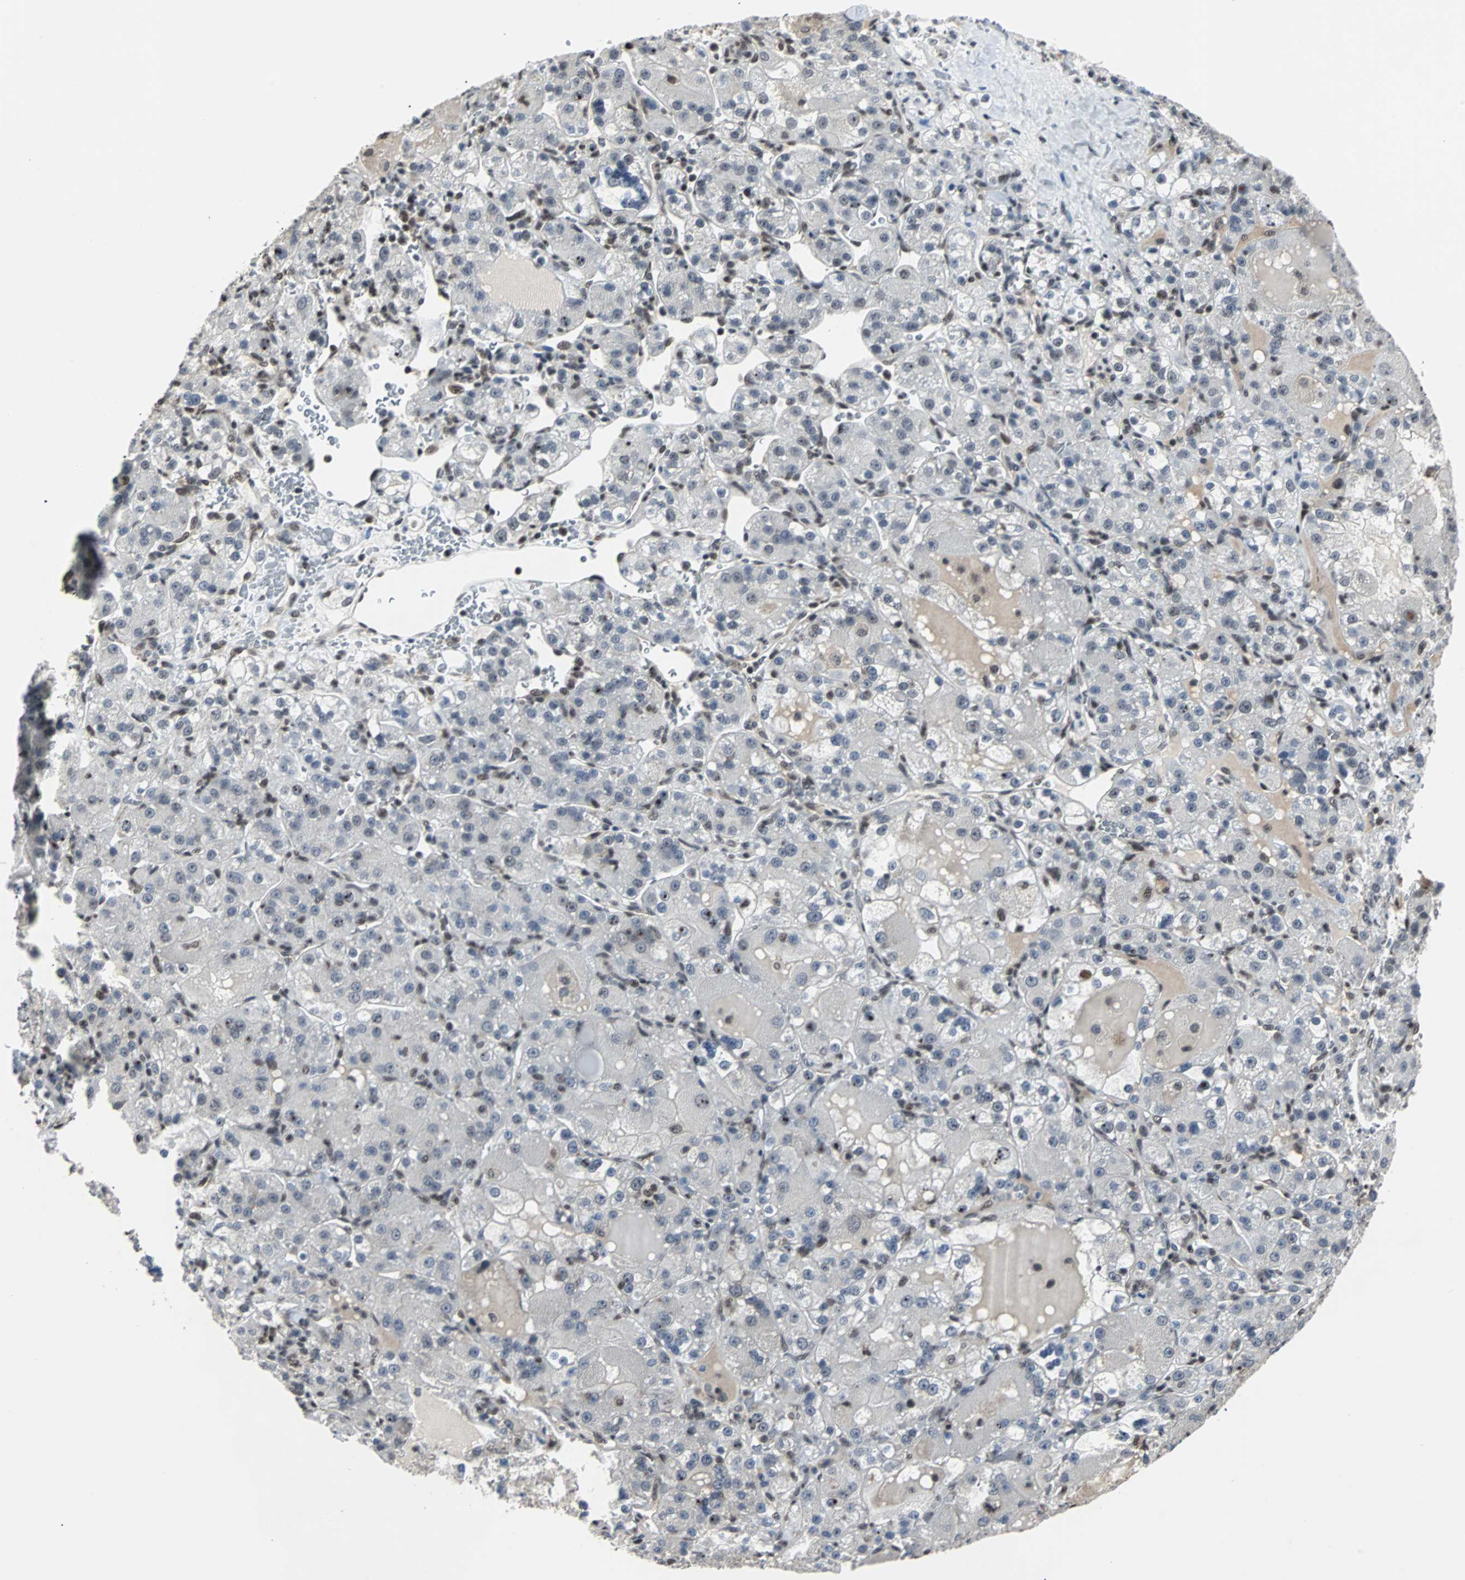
{"staining": {"intensity": "negative", "quantity": "none", "location": "none"}, "tissue": "renal cancer", "cell_type": "Tumor cells", "image_type": "cancer", "snomed": [{"axis": "morphology", "description": "Normal tissue, NOS"}, {"axis": "morphology", "description": "Adenocarcinoma, NOS"}, {"axis": "topography", "description": "Kidney"}], "caption": "Immunohistochemistry (IHC) image of renal adenocarcinoma stained for a protein (brown), which exhibits no positivity in tumor cells. (DAB (3,3'-diaminobenzidine) immunohistochemistry (IHC), high magnification).", "gene": "TERF2IP", "patient": {"sex": "male", "age": 61}}